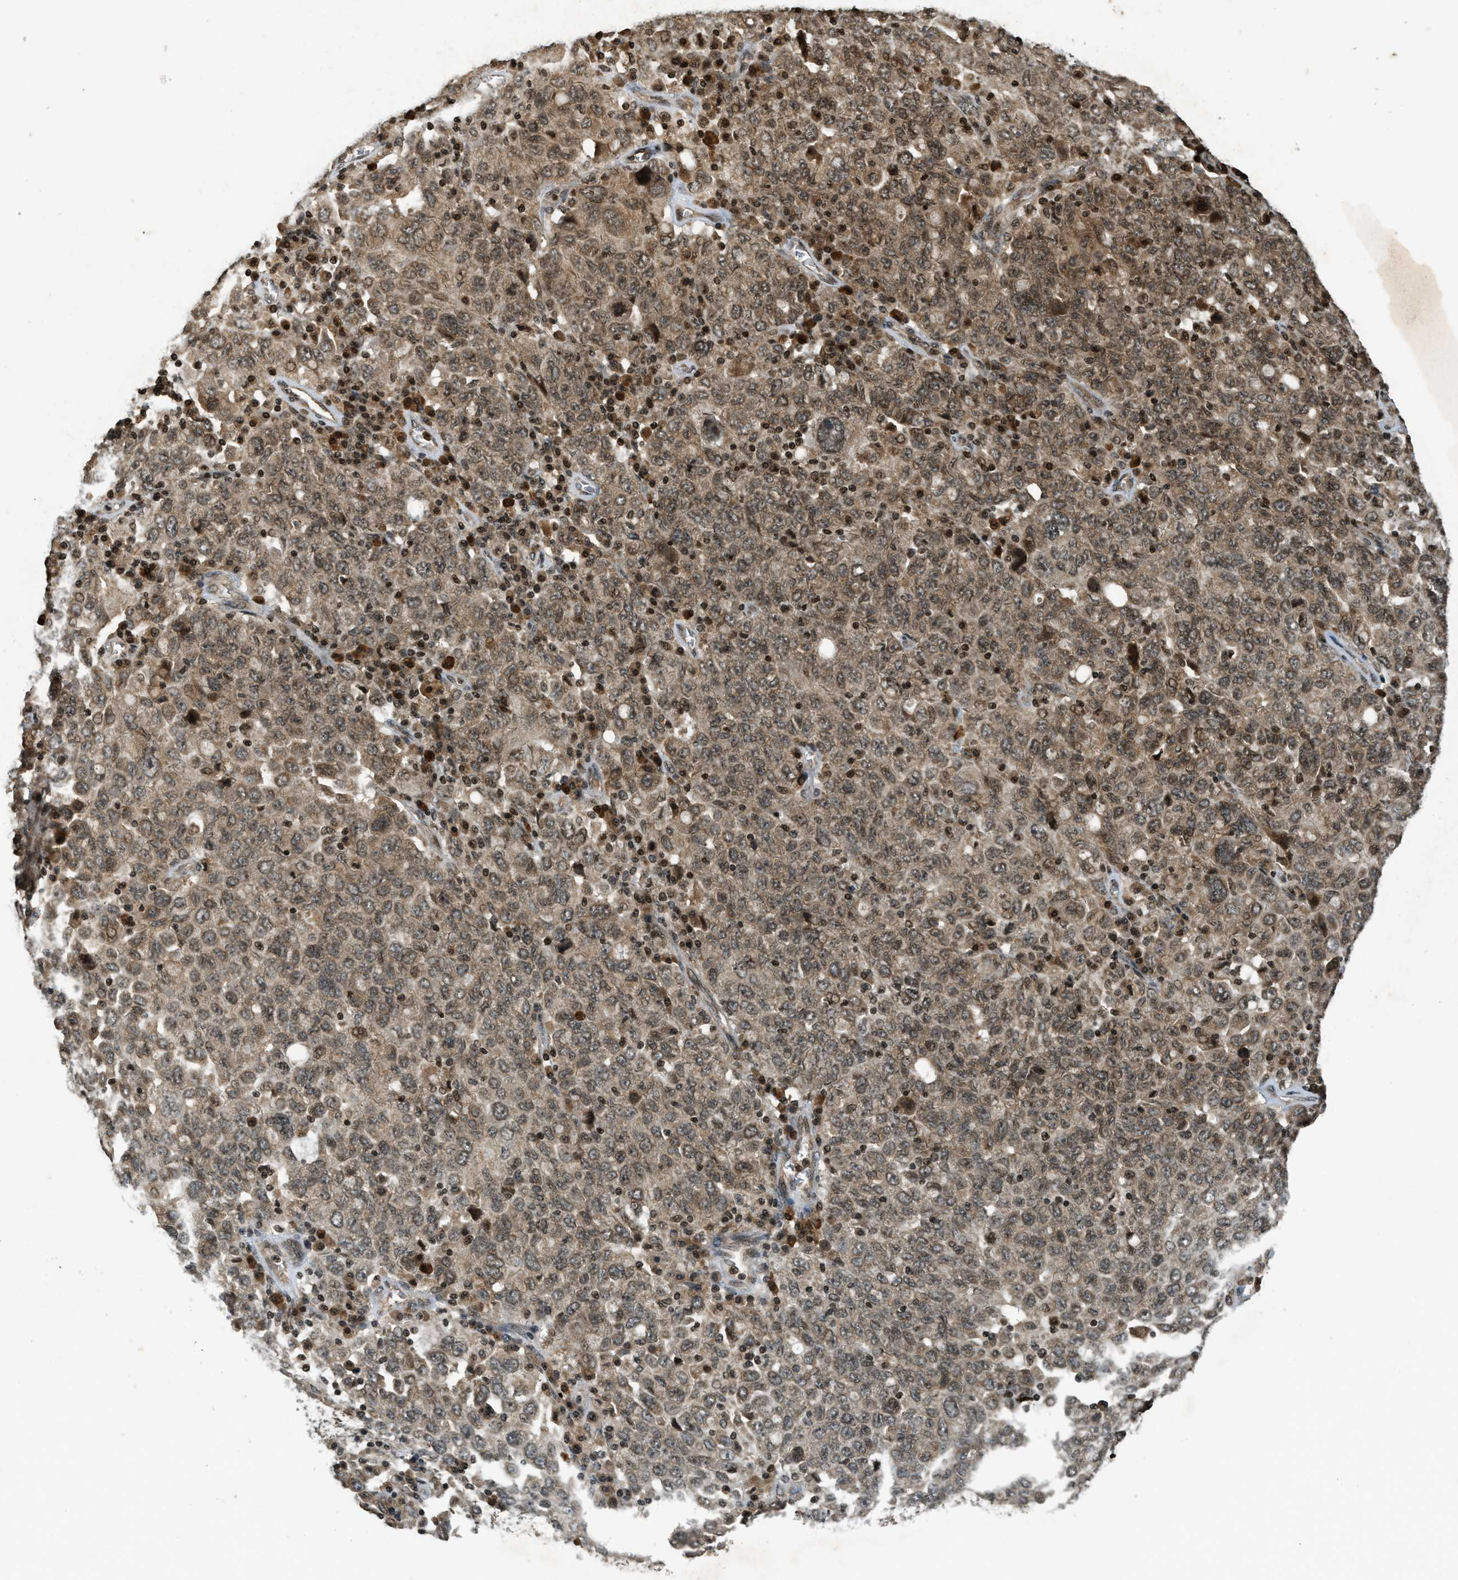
{"staining": {"intensity": "moderate", "quantity": ">75%", "location": "cytoplasmic/membranous,nuclear"}, "tissue": "ovarian cancer", "cell_type": "Tumor cells", "image_type": "cancer", "snomed": [{"axis": "morphology", "description": "Carcinoma, endometroid"}, {"axis": "topography", "description": "Ovary"}], "caption": "Protein expression analysis of ovarian cancer displays moderate cytoplasmic/membranous and nuclear expression in approximately >75% of tumor cells. Immunohistochemistry (ihc) stains the protein in brown and the nuclei are stained blue.", "gene": "SIAH1", "patient": {"sex": "female", "age": 62}}